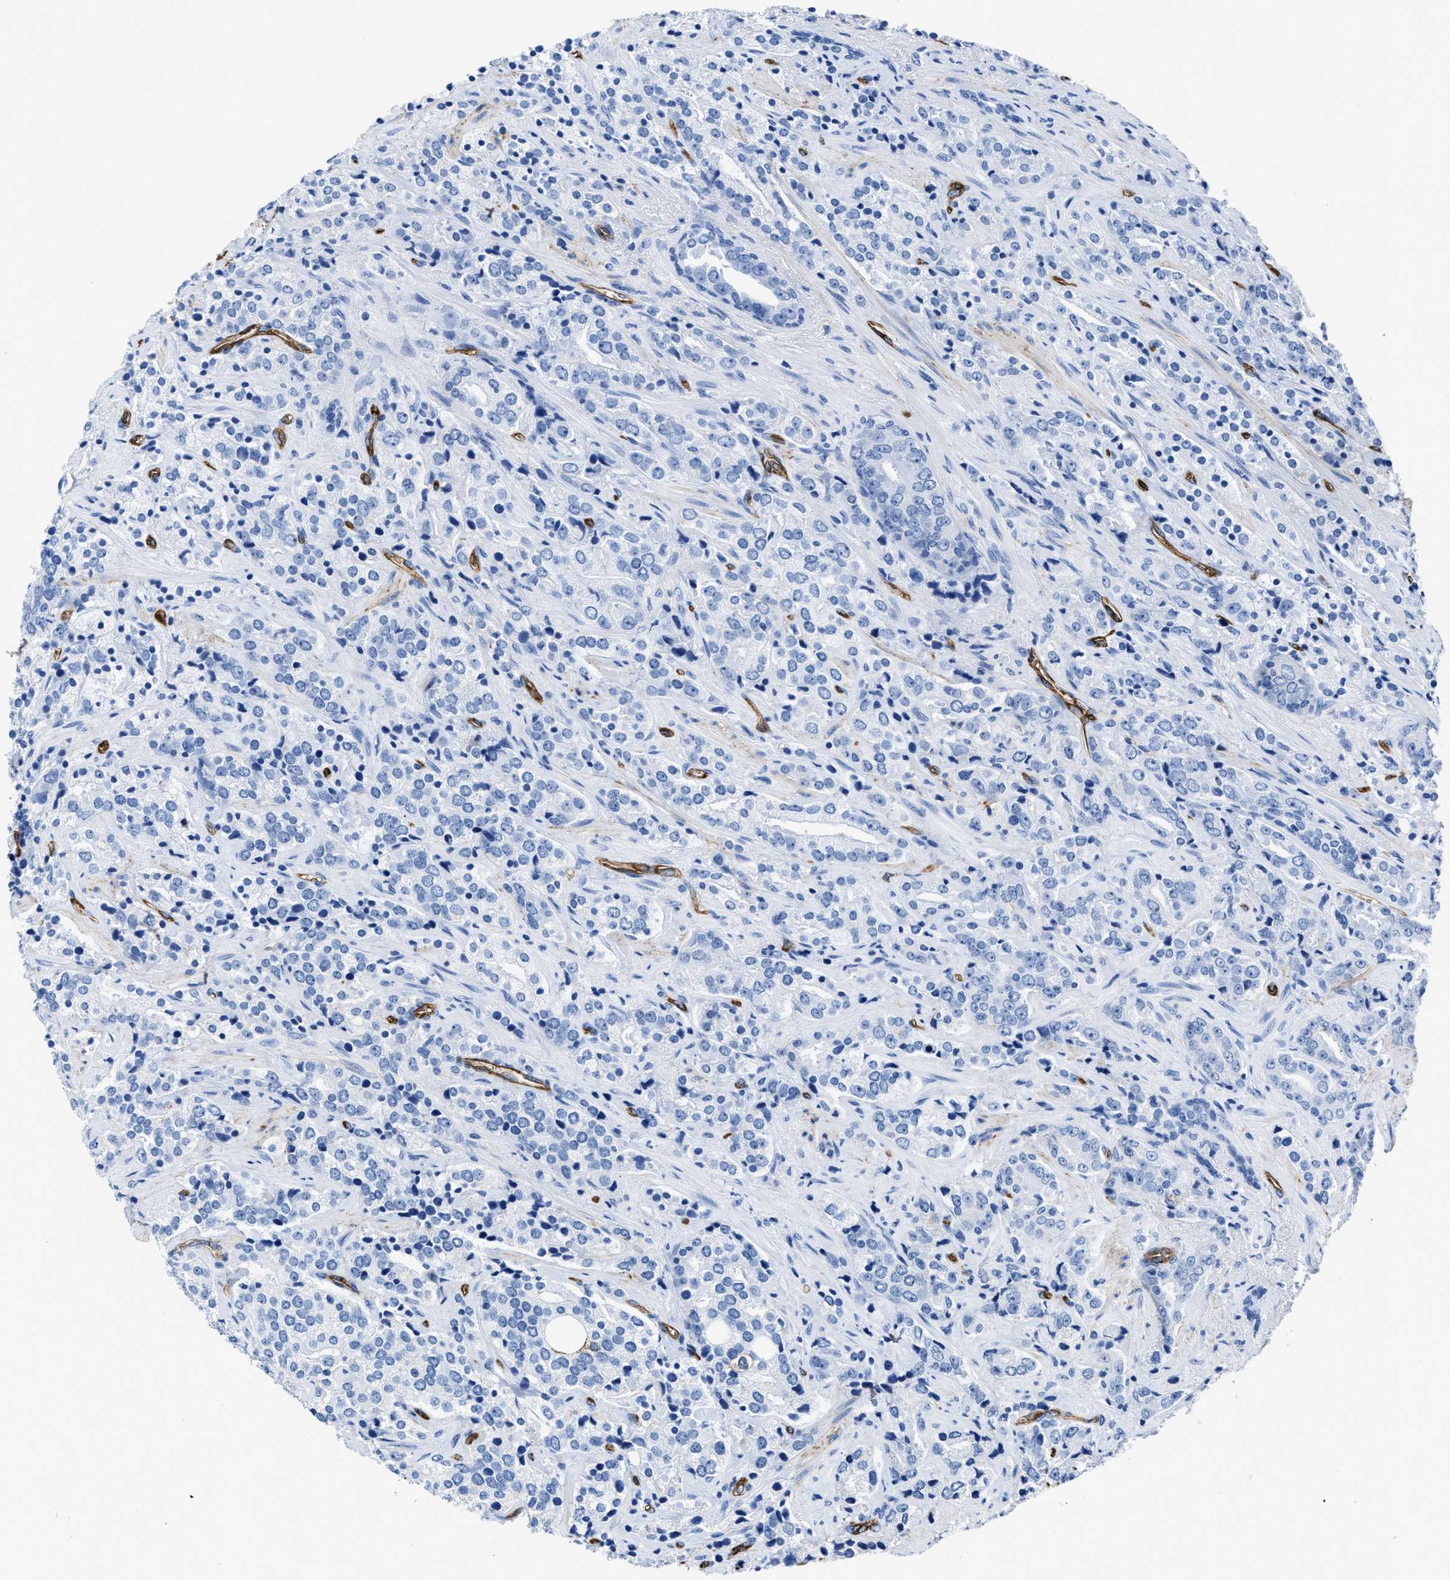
{"staining": {"intensity": "negative", "quantity": "none", "location": "none"}, "tissue": "prostate cancer", "cell_type": "Tumor cells", "image_type": "cancer", "snomed": [{"axis": "morphology", "description": "Adenocarcinoma, High grade"}, {"axis": "topography", "description": "Prostate"}], "caption": "IHC of human high-grade adenocarcinoma (prostate) displays no staining in tumor cells.", "gene": "AQP1", "patient": {"sex": "male", "age": 71}}